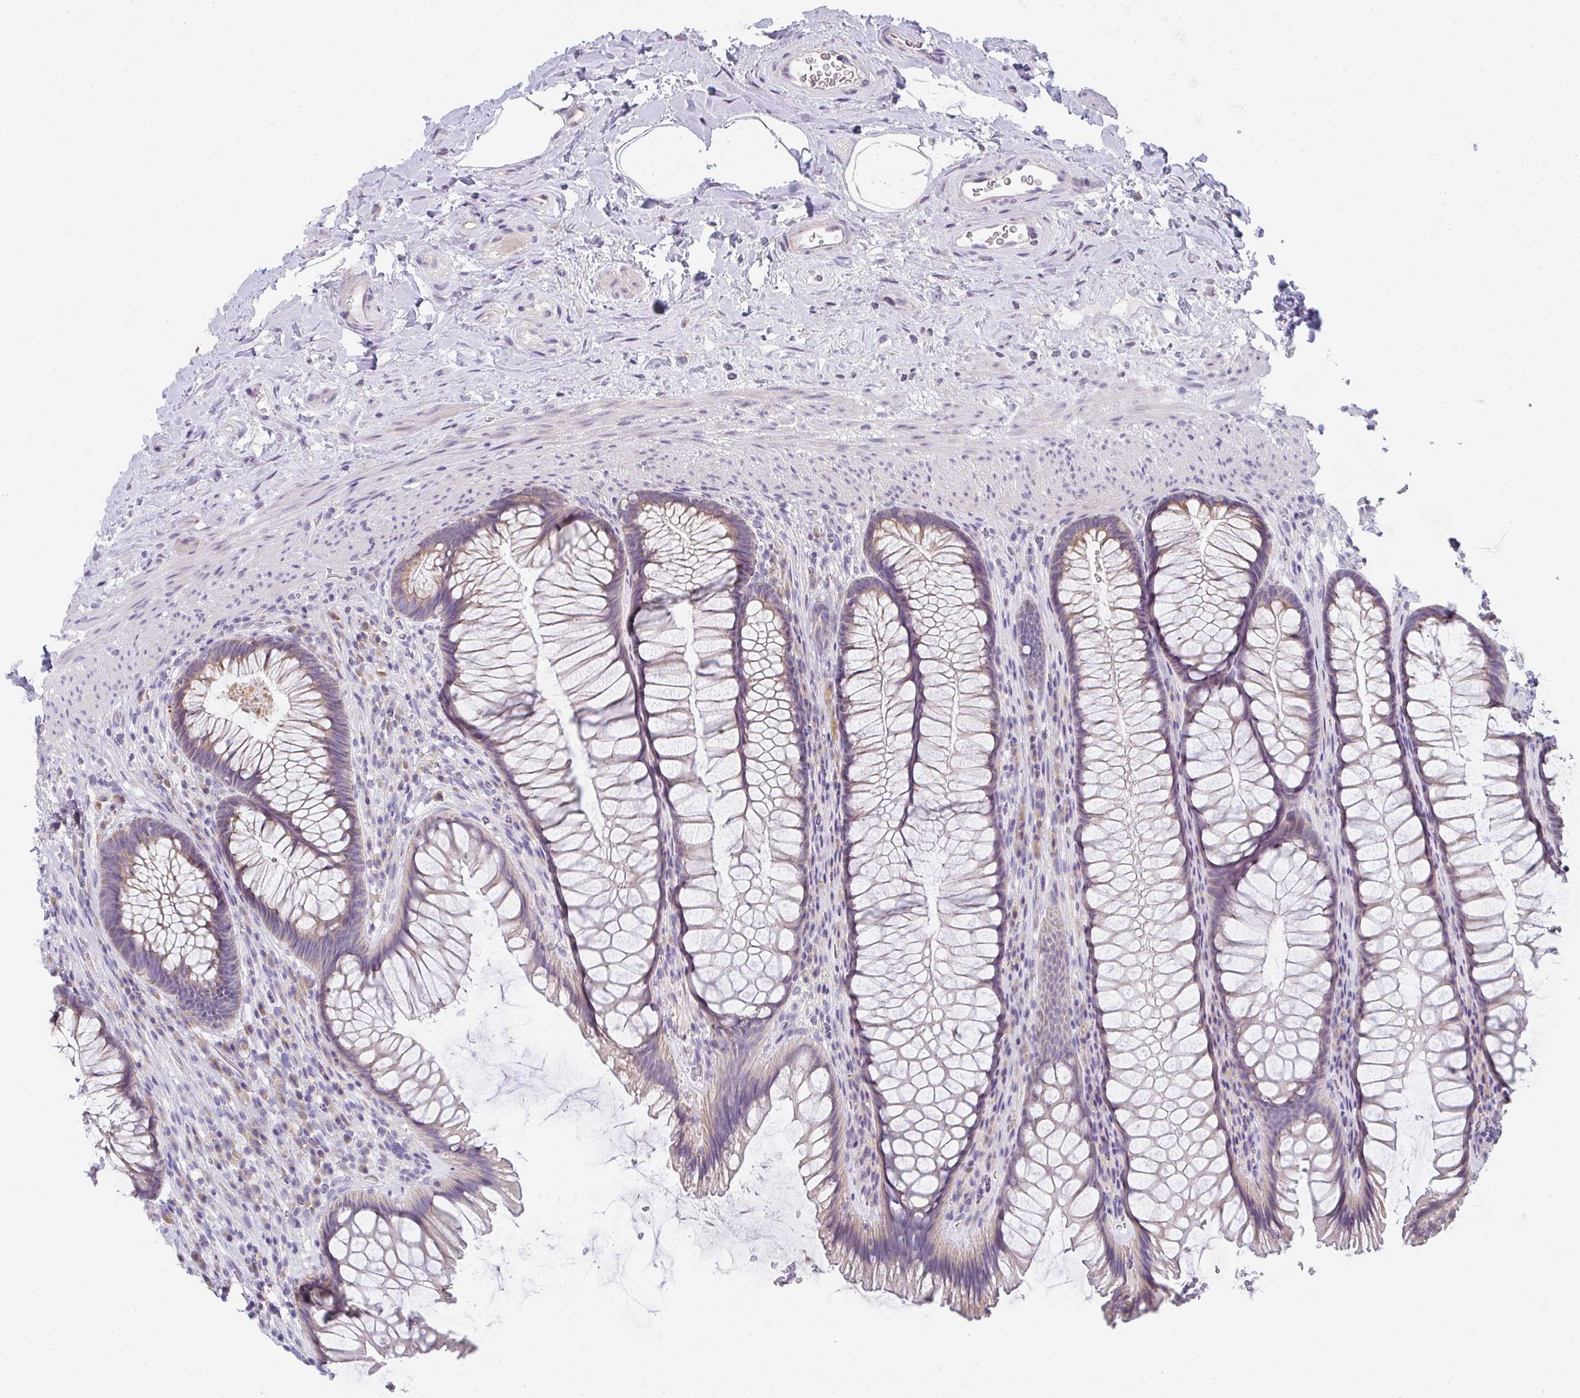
{"staining": {"intensity": "weak", "quantity": ">75%", "location": "cytoplasmic/membranous"}, "tissue": "rectum", "cell_type": "Glandular cells", "image_type": "normal", "snomed": [{"axis": "morphology", "description": "Normal tissue, NOS"}, {"axis": "topography", "description": "Rectum"}], "caption": "Protein expression analysis of normal rectum reveals weak cytoplasmic/membranous positivity in approximately >75% of glandular cells.", "gene": "CACNA1S", "patient": {"sex": "male", "age": 53}}